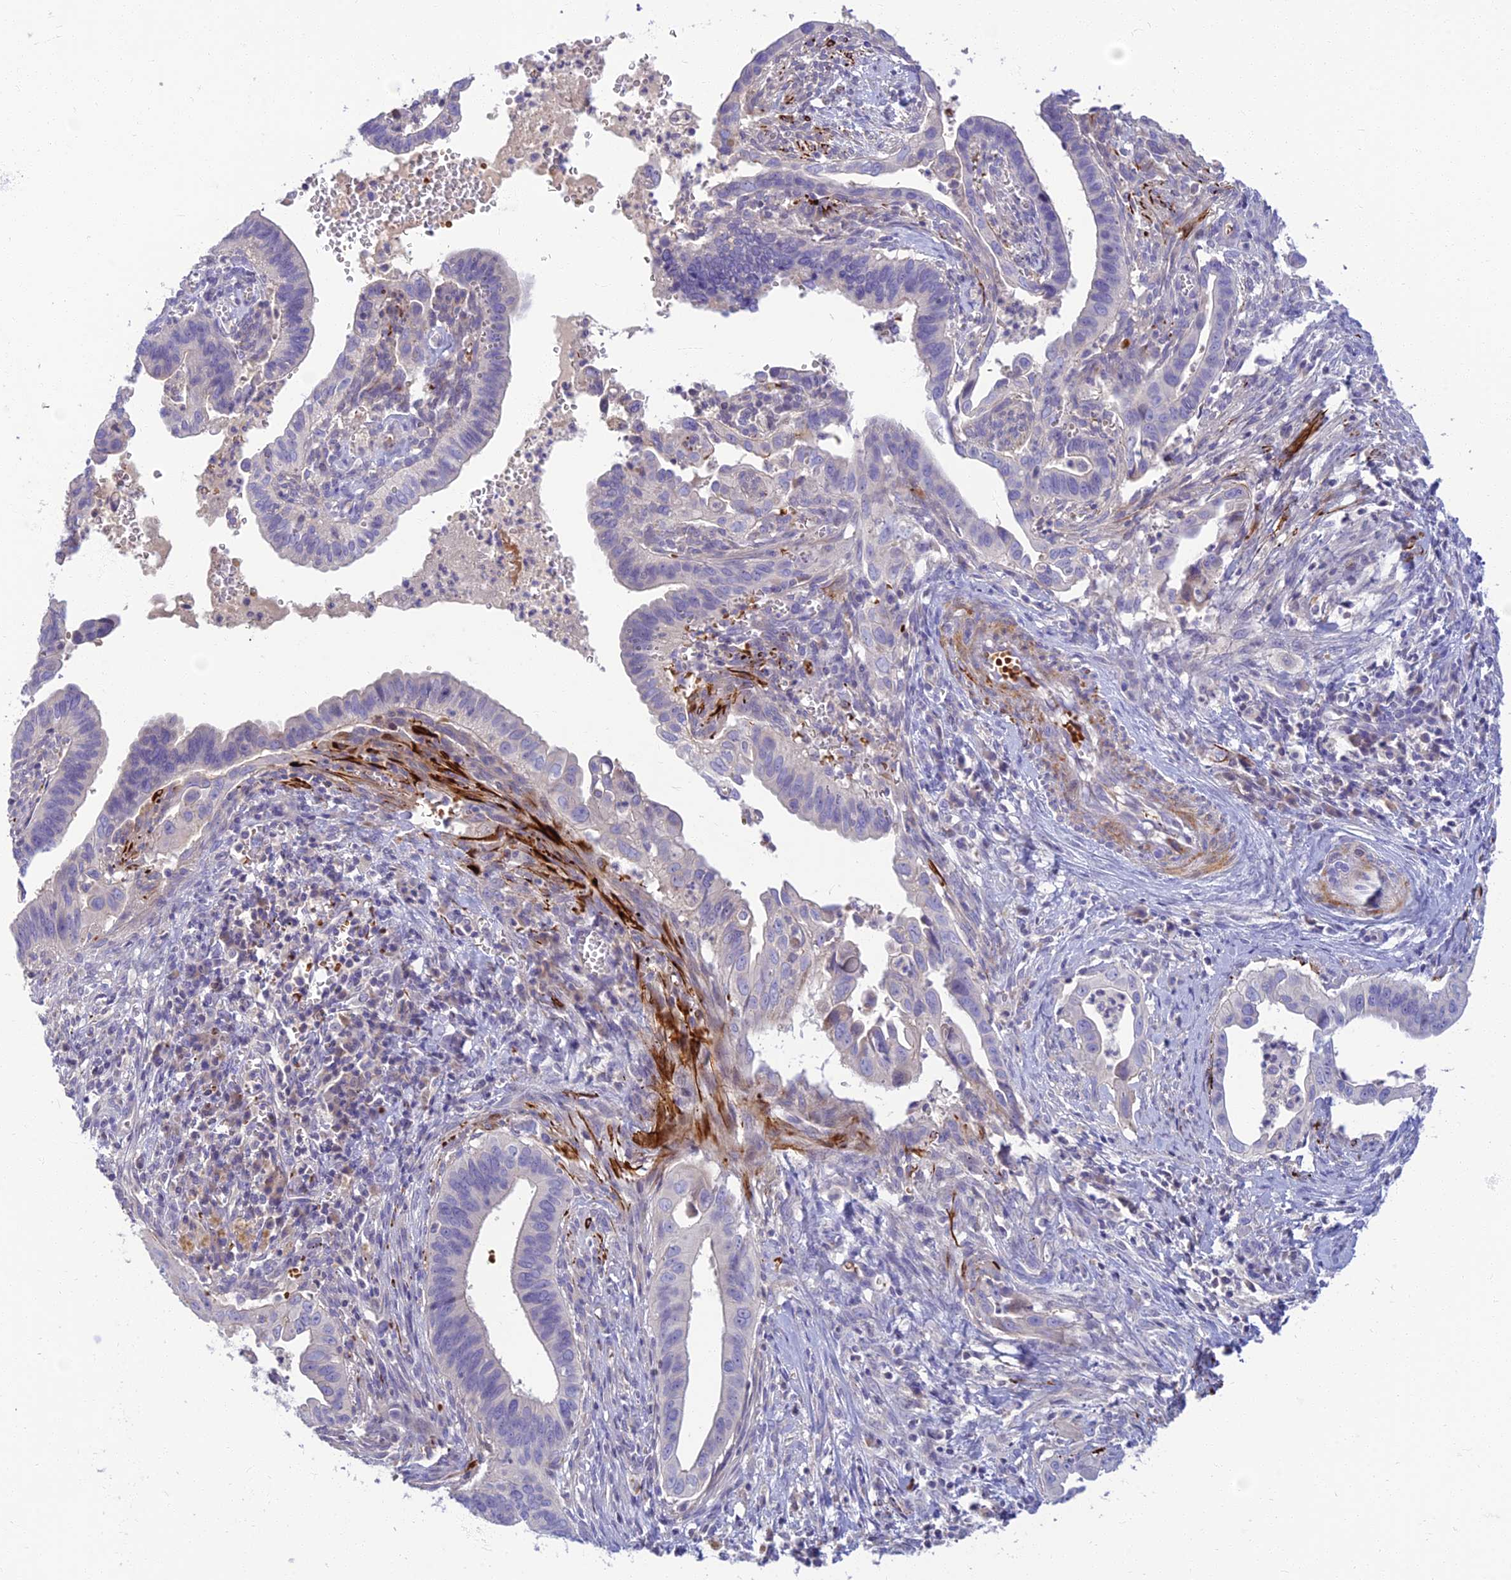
{"staining": {"intensity": "negative", "quantity": "none", "location": "none"}, "tissue": "cervical cancer", "cell_type": "Tumor cells", "image_type": "cancer", "snomed": [{"axis": "morphology", "description": "Adenocarcinoma, NOS"}, {"axis": "topography", "description": "Cervix"}], "caption": "Immunohistochemistry (IHC) histopathology image of neoplastic tissue: cervical adenocarcinoma stained with DAB reveals no significant protein positivity in tumor cells.", "gene": "CLIP4", "patient": {"sex": "female", "age": 42}}